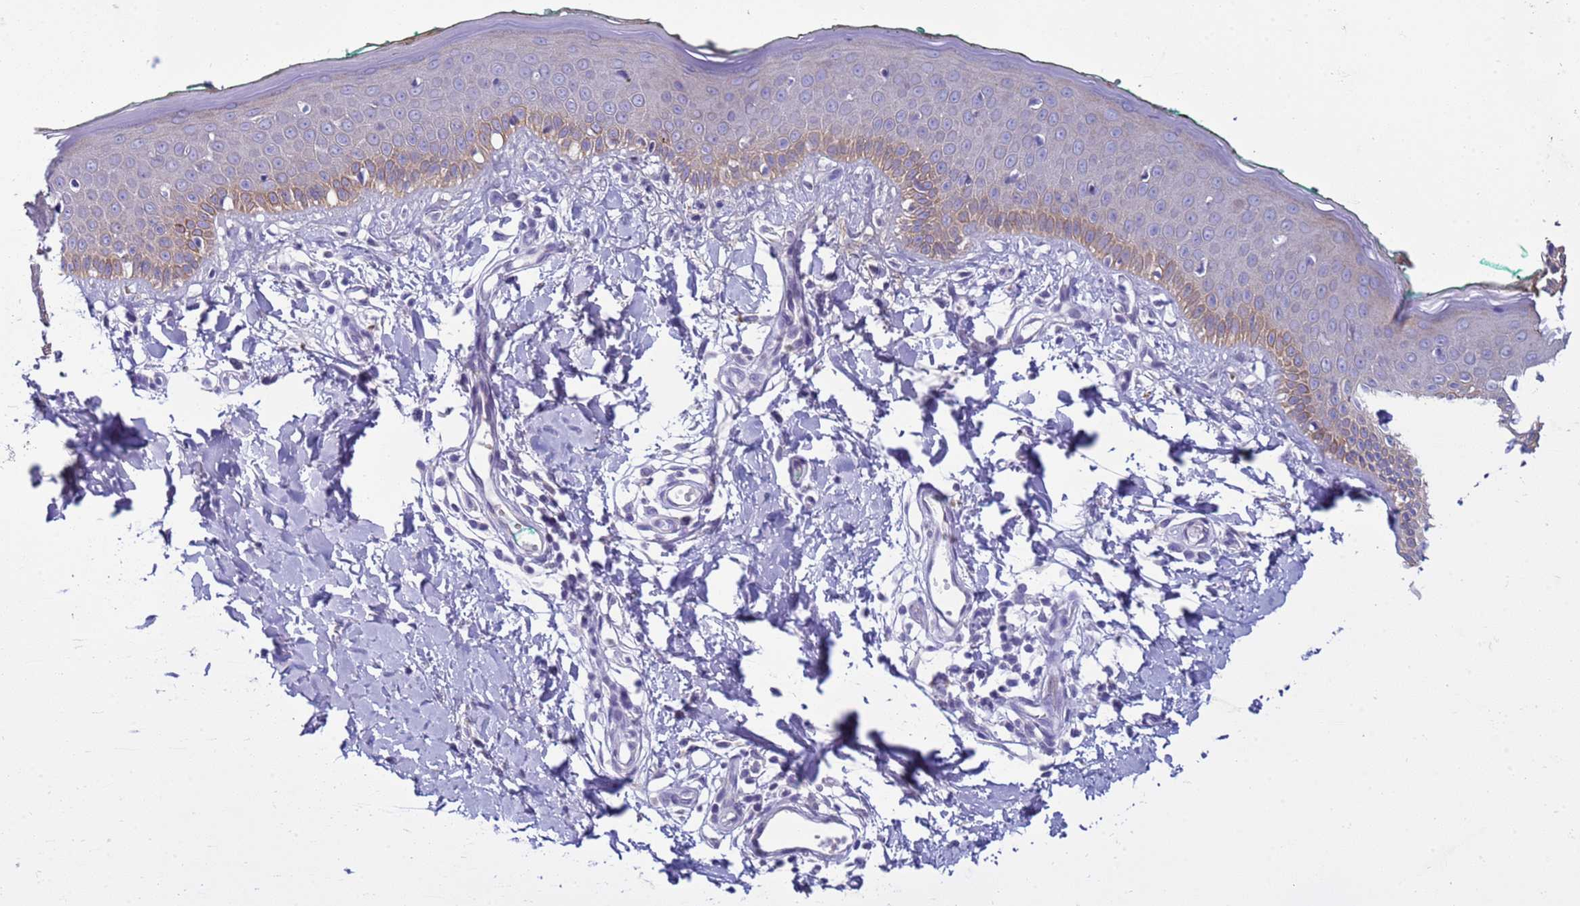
{"staining": {"intensity": "negative", "quantity": "none", "location": "none"}, "tissue": "skin", "cell_type": "Fibroblasts", "image_type": "normal", "snomed": [{"axis": "morphology", "description": "Normal tissue, NOS"}, {"axis": "morphology", "description": "Malignant melanoma, NOS"}, {"axis": "topography", "description": "Skin"}], "caption": "High power microscopy micrograph of an immunohistochemistry (IHC) histopathology image of unremarkable skin, revealing no significant staining in fibroblasts.", "gene": "TRIM51G", "patient": {"sex": "male", "age": 62}}